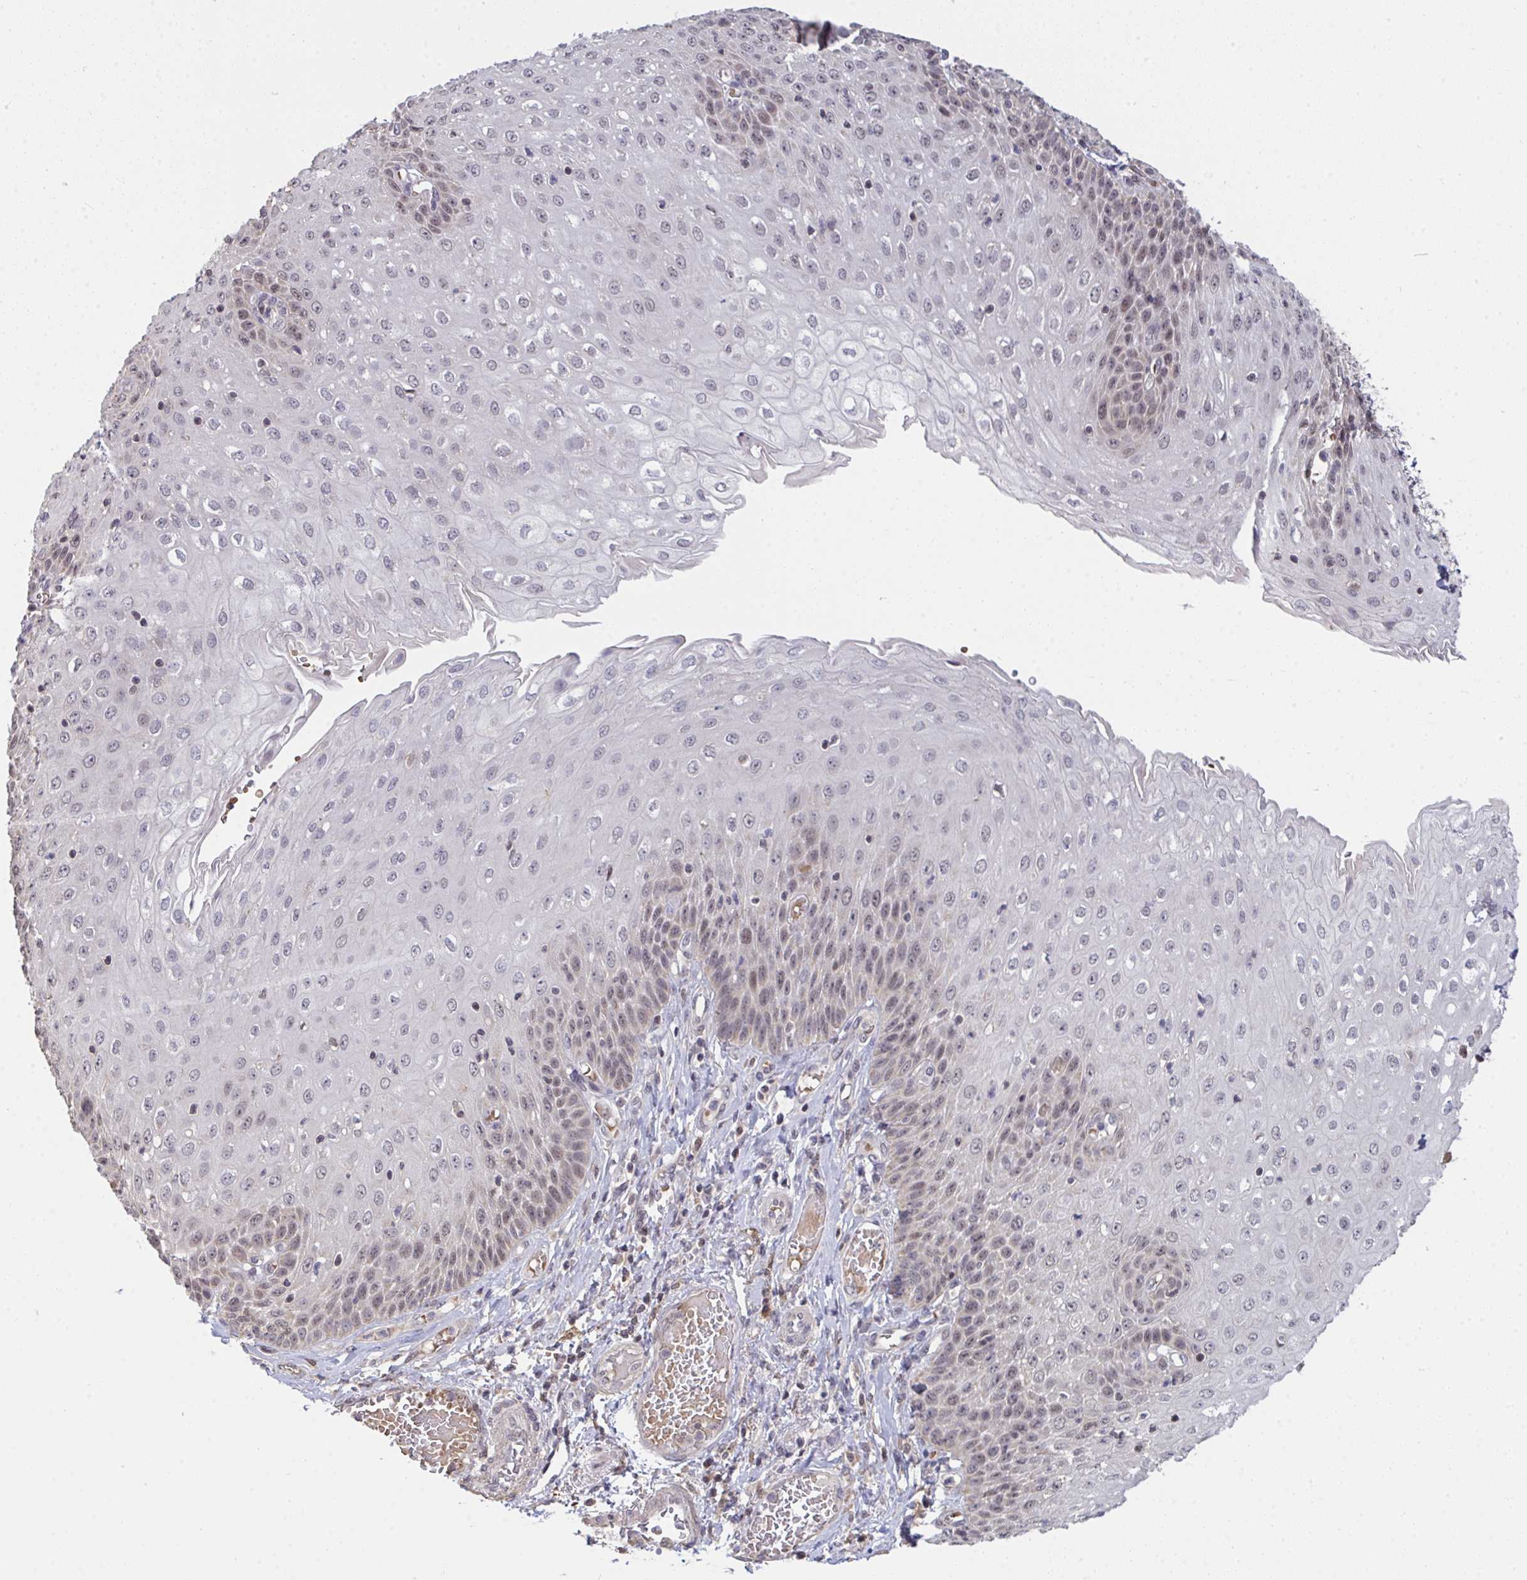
{"staining": {"intensity": "moderate", "quantity": "25%-75%", "location": "nuclear"}, "tissue": "esophagus", "cell_type": "Squamous epithelial cells", "image_type": "normal", "snomed": [{"axis": "morphology", "description": "Normal tissue, NOS"}, {"axis": "morphology", "description": "Adenocarcinoma, NOS"}, {"axis": "topography", "description": "Esophagus"}], "caption": "IHC of benign esophagus displays medium levels of moderate nuclear expression in approximately 25%-75% of squamous epithelial cells.", "gene": "SAP30", "patient": {"sex": "male", "age": 81}}